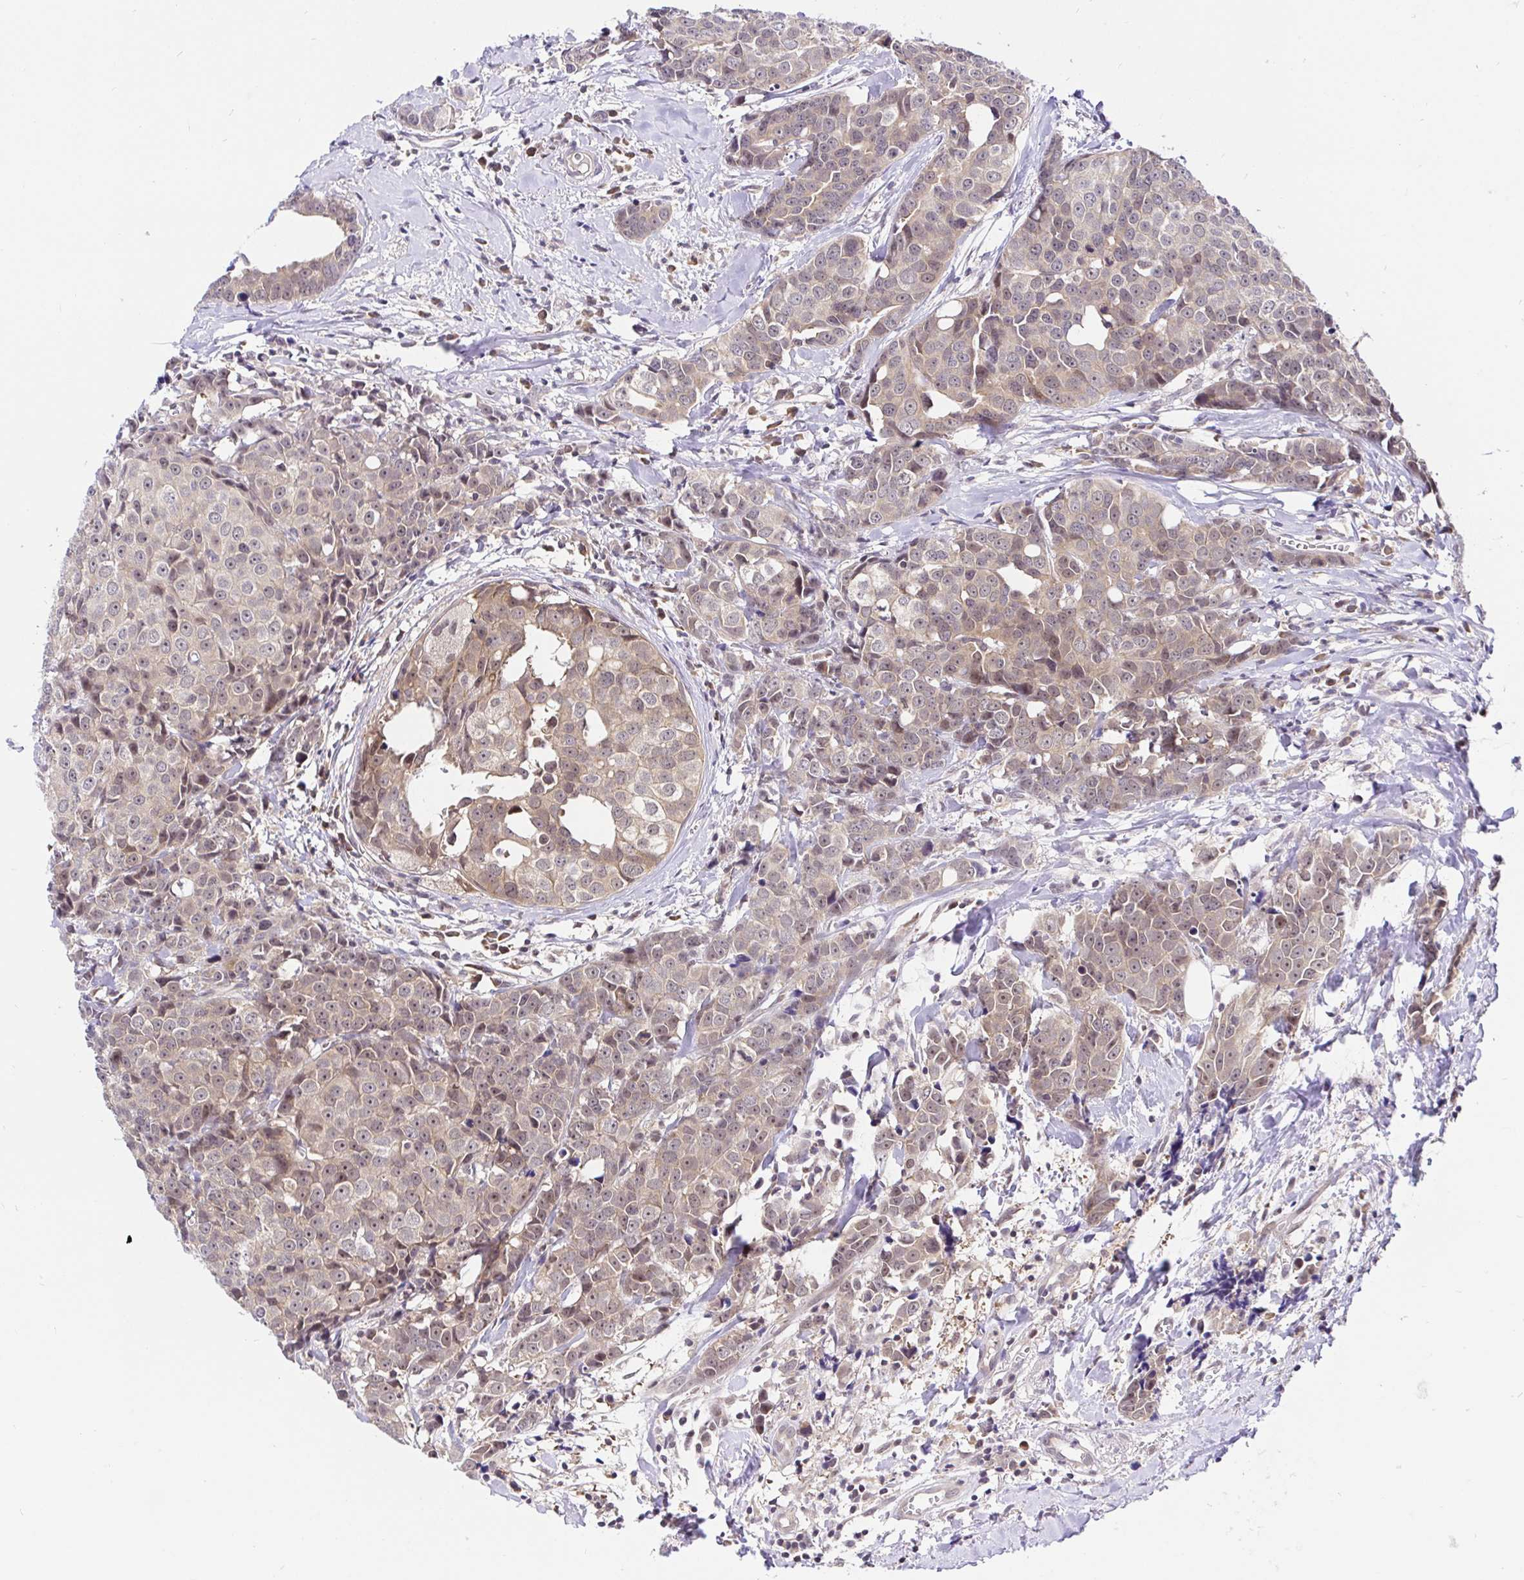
{"staining": {"intensity": "weak", "quantity": "25%-75%", "location": "cytoplasmic/membranous"}, "tissue": "breast cancer", "cell_type": "Tumor cells", "image_type": "cancer", "snomed": [{"axis": "morphology", "description": "Duct carcinoma"}, {"axis": "topography", "description": "Breast"}], "caption": "A brown stain highlights weak cytoplasmic/membranous expression of a protein in breast infiltrating ductal carcinoma tumor cells.", "gene": "UBE2M", "patient": {"sex": "female", "age": 80}}